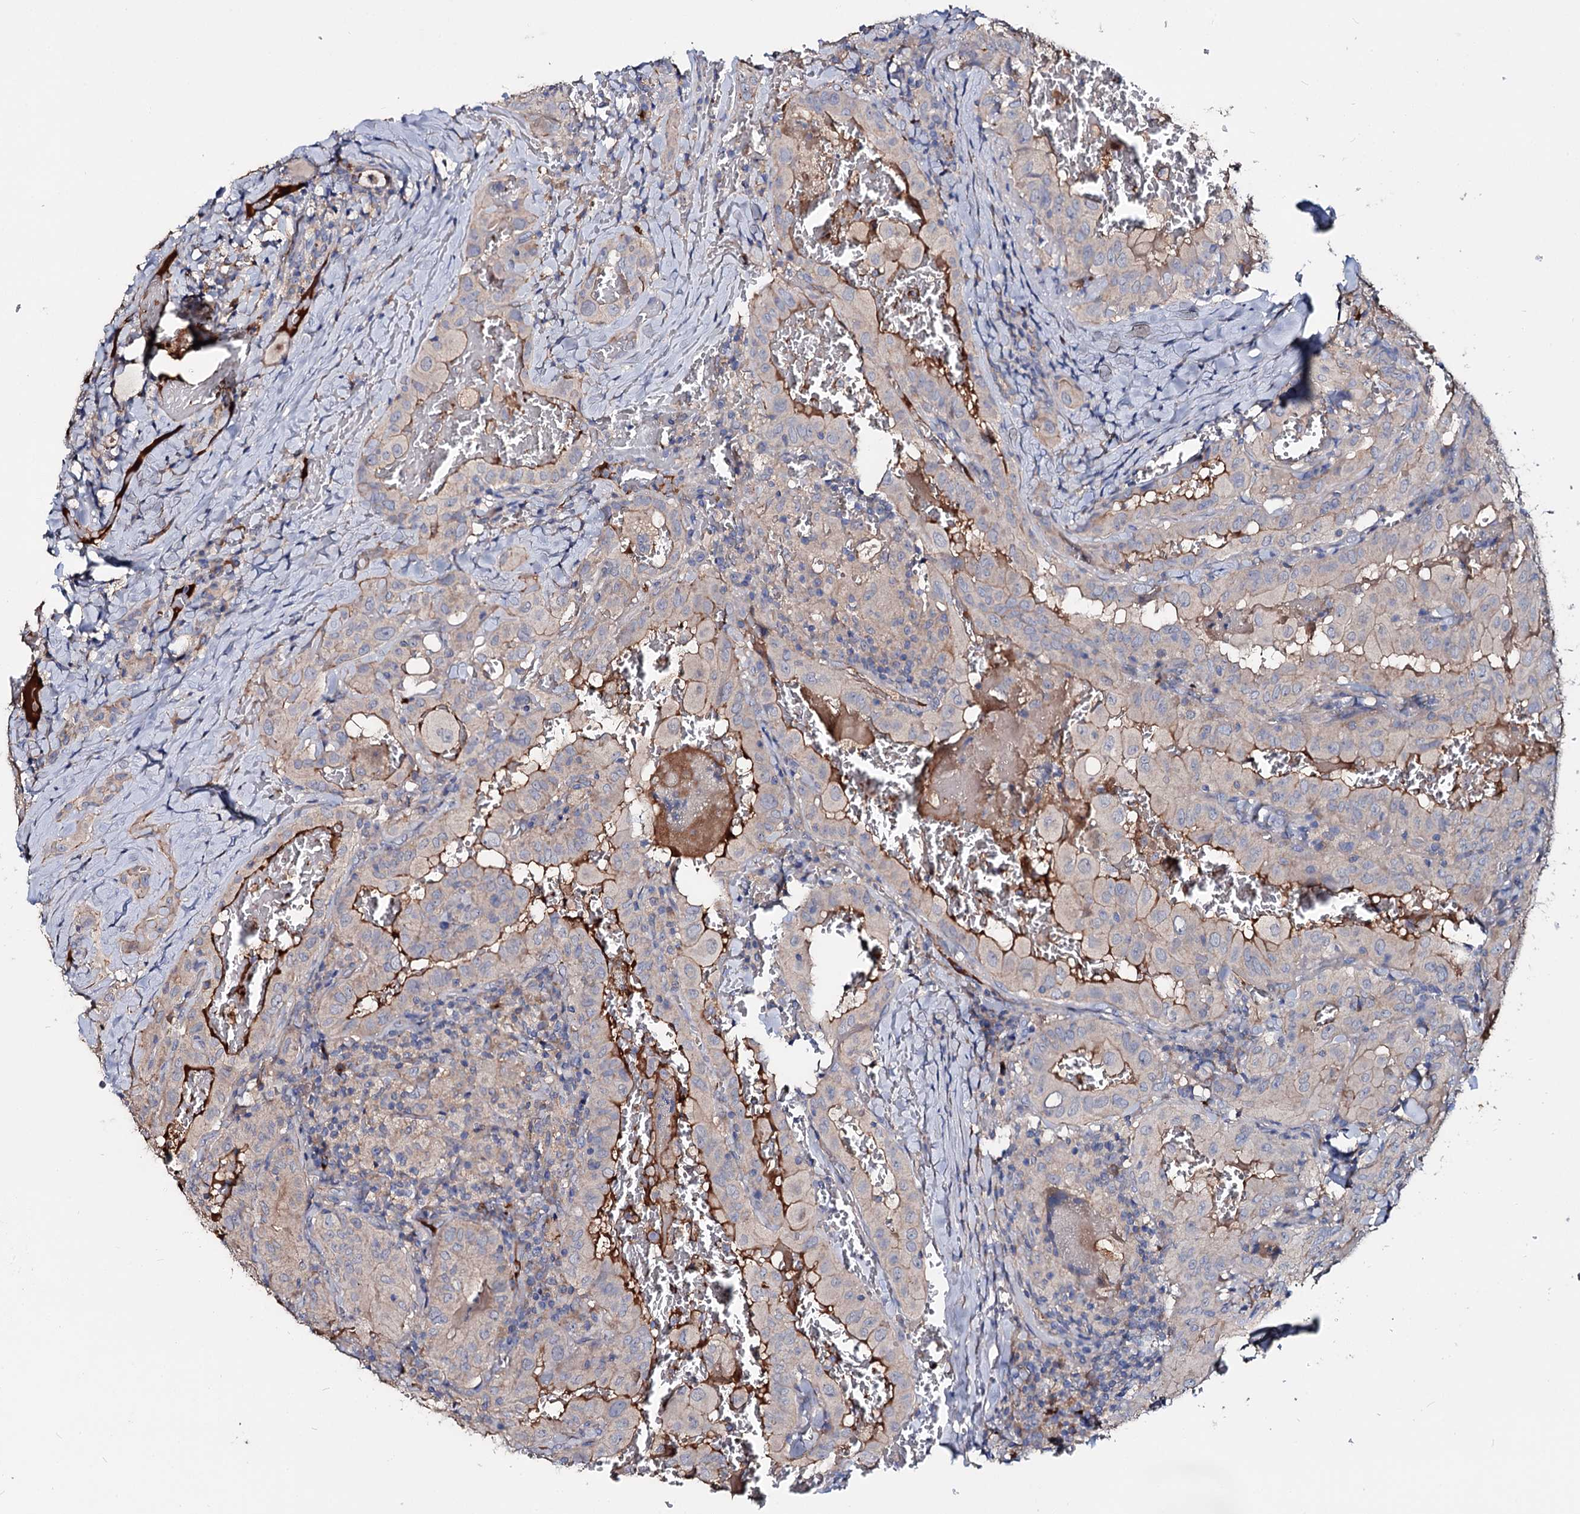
{"staining": {"intensity": "moderate", "quantity": "<25%", "location": "cytoplasmic/membranous"}, "tissue": "thyroid cancer", "cell_type": "Tumor cells", "image_type": "cancer", "snomed": [{"axis": "morphology", "description": "Papillary adenocarcinoma, NOS"}, {"axis": "topography", "description": "Thyroid gland"}], "caption": "Protein staining of thyroid papillary adenocarcinoma tissue exhibits moderate cytoplasmic/membranous staining in about <25% of tumor cells.", "gene": "ACY3", "patient": {"sex": "female", "age": 72}}